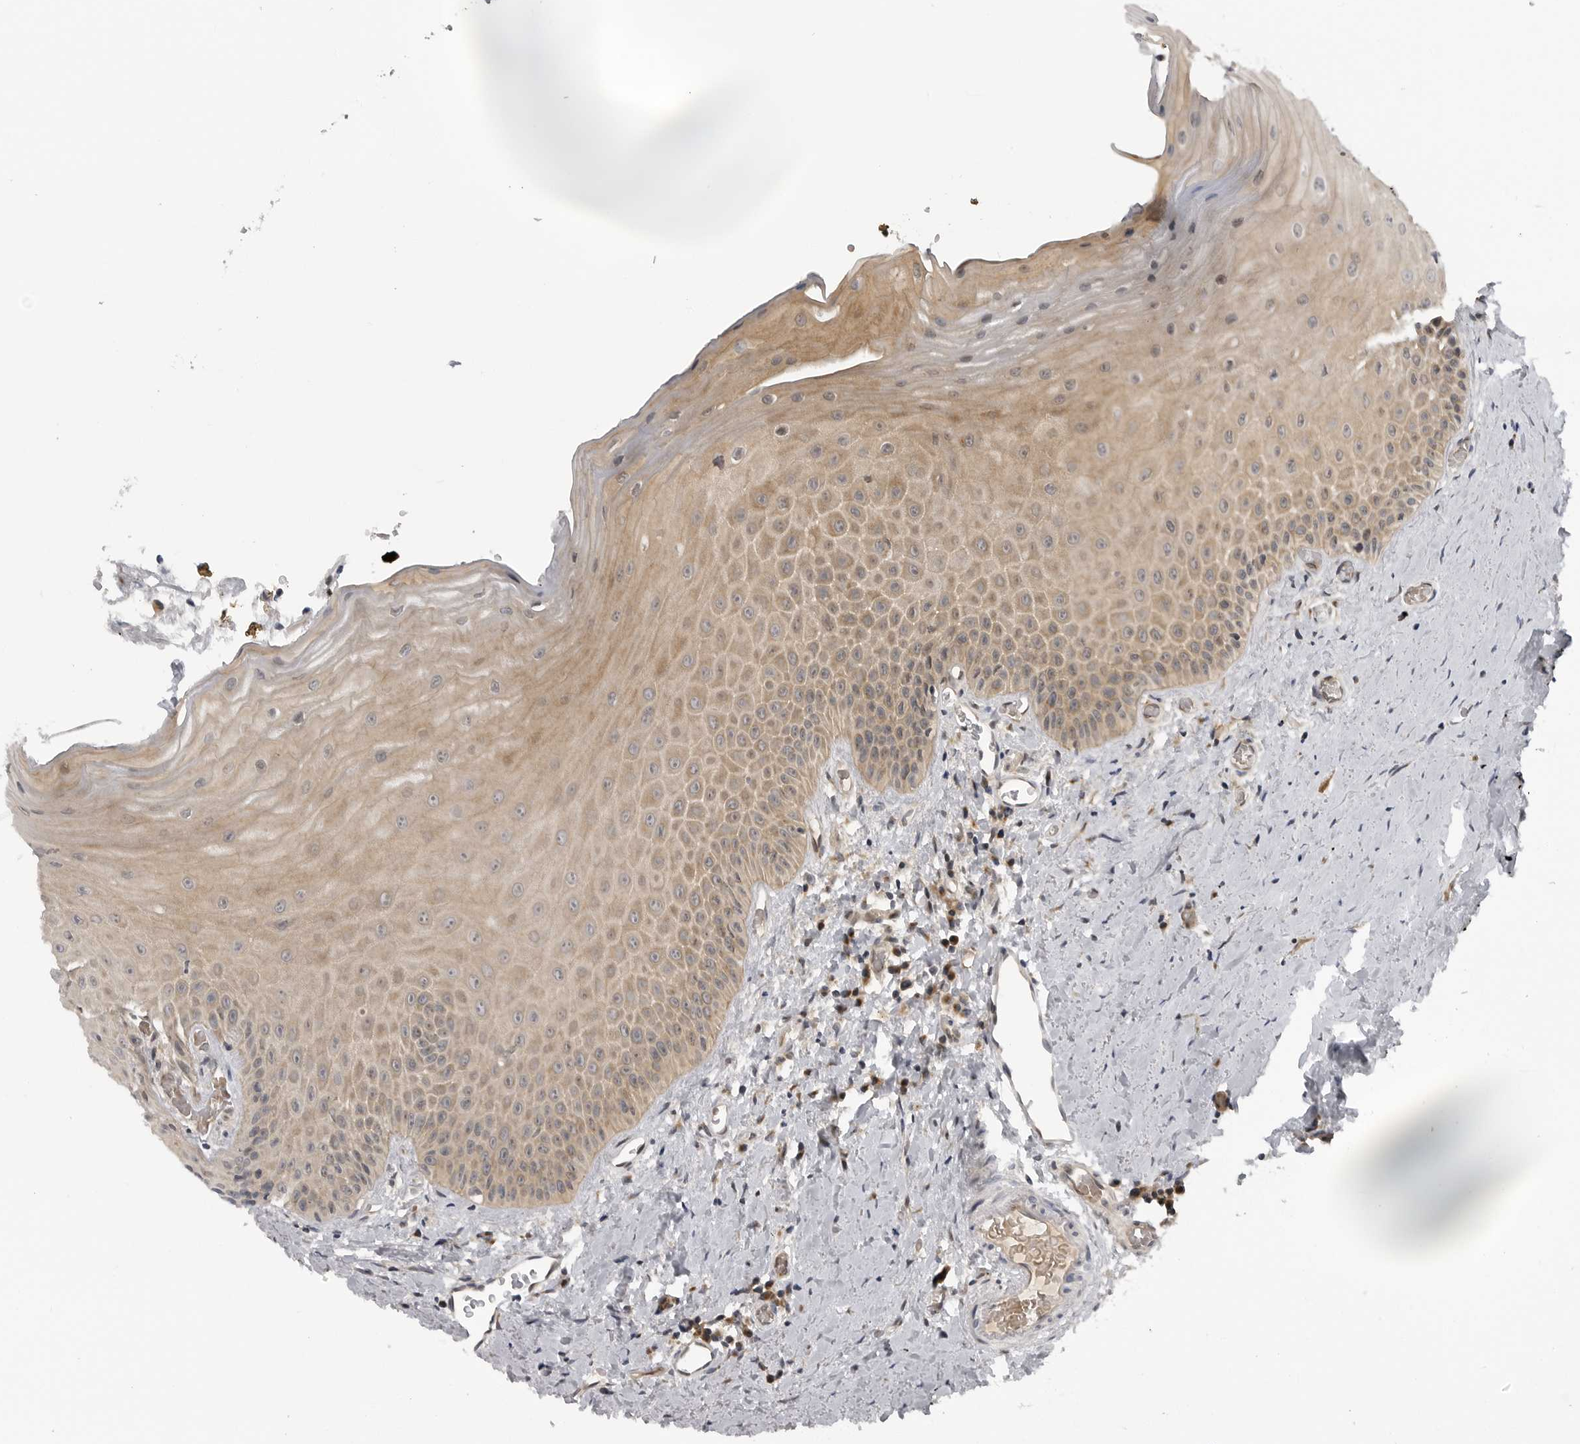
{"staining": {"intensity": "weak", "quantity": ">75%", "location": "cytoplasmic/membranous"}, "tissue": "oral mucosa", "cell_type": "Squamous epithelial cells", "image_type": "normal", "snomed": [{"axis": "morphology", "description": "Normal tissue, NOS"}, {"axis": "topography", "description": "Oral tissue"}], "caption": "Immunohistochemistry image of unremarkable oral mucosa stained for a protein (brown), which shows low levels of weak cytoplasmic/membranous positivity in approximately >75% of squamous epithelial cells.", "gene": "LRRC45", "patient": {"sex": "male", "age": 66}}